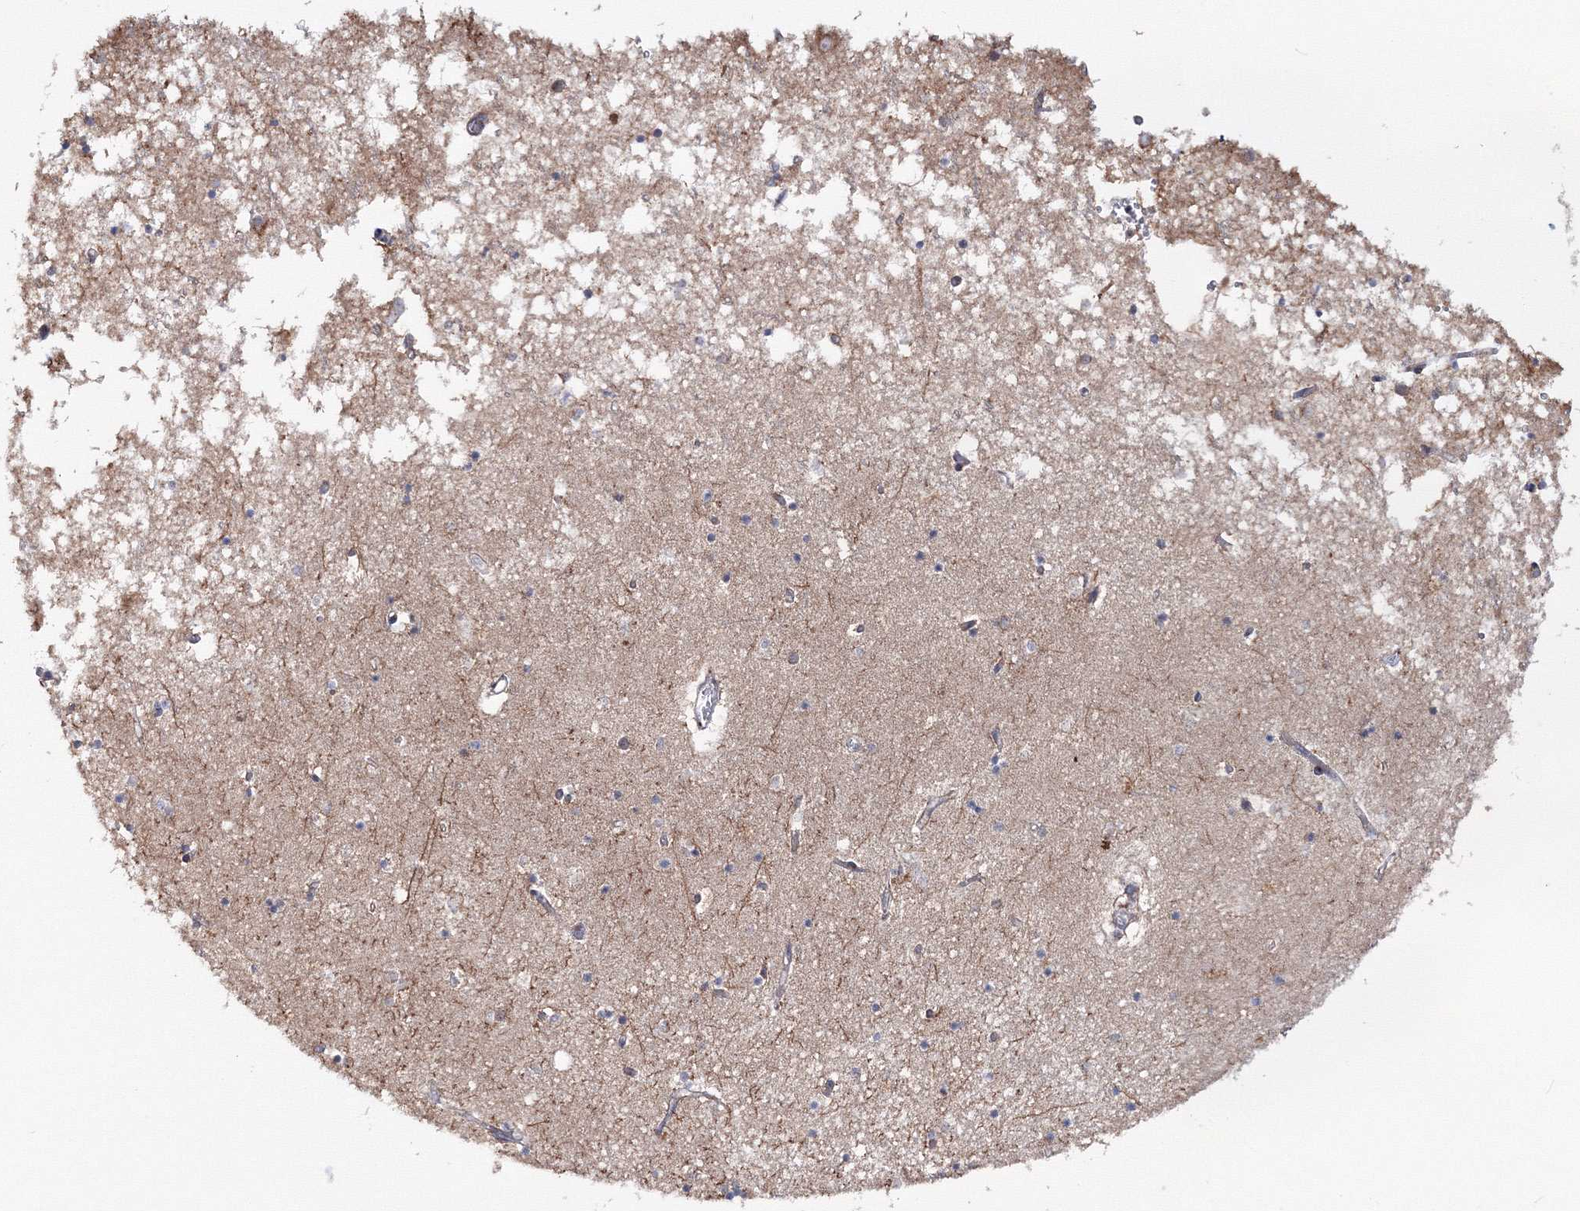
{"staining": {"intensity": "weak", "quantity": "25%-75%", "location": "cytoplasmic/membranous"}, "tissue": "hippocampus", "cell_type": "Glial cells", "image_type": "normal", "snomed": [{"axis": "morphology", "description": "Normal tissue, NOS"}, {"axis": "topography", "description": "Hippocampus"}], "caption": "Immunohistochemical staining of benign hippocampus shows 25%-75% levels of weak cytoplasmic/membranous protein positivity in about 25%-75% of glial cells.", "gene": "PEX13", "patient": {"sex": "male", "age": 70}}